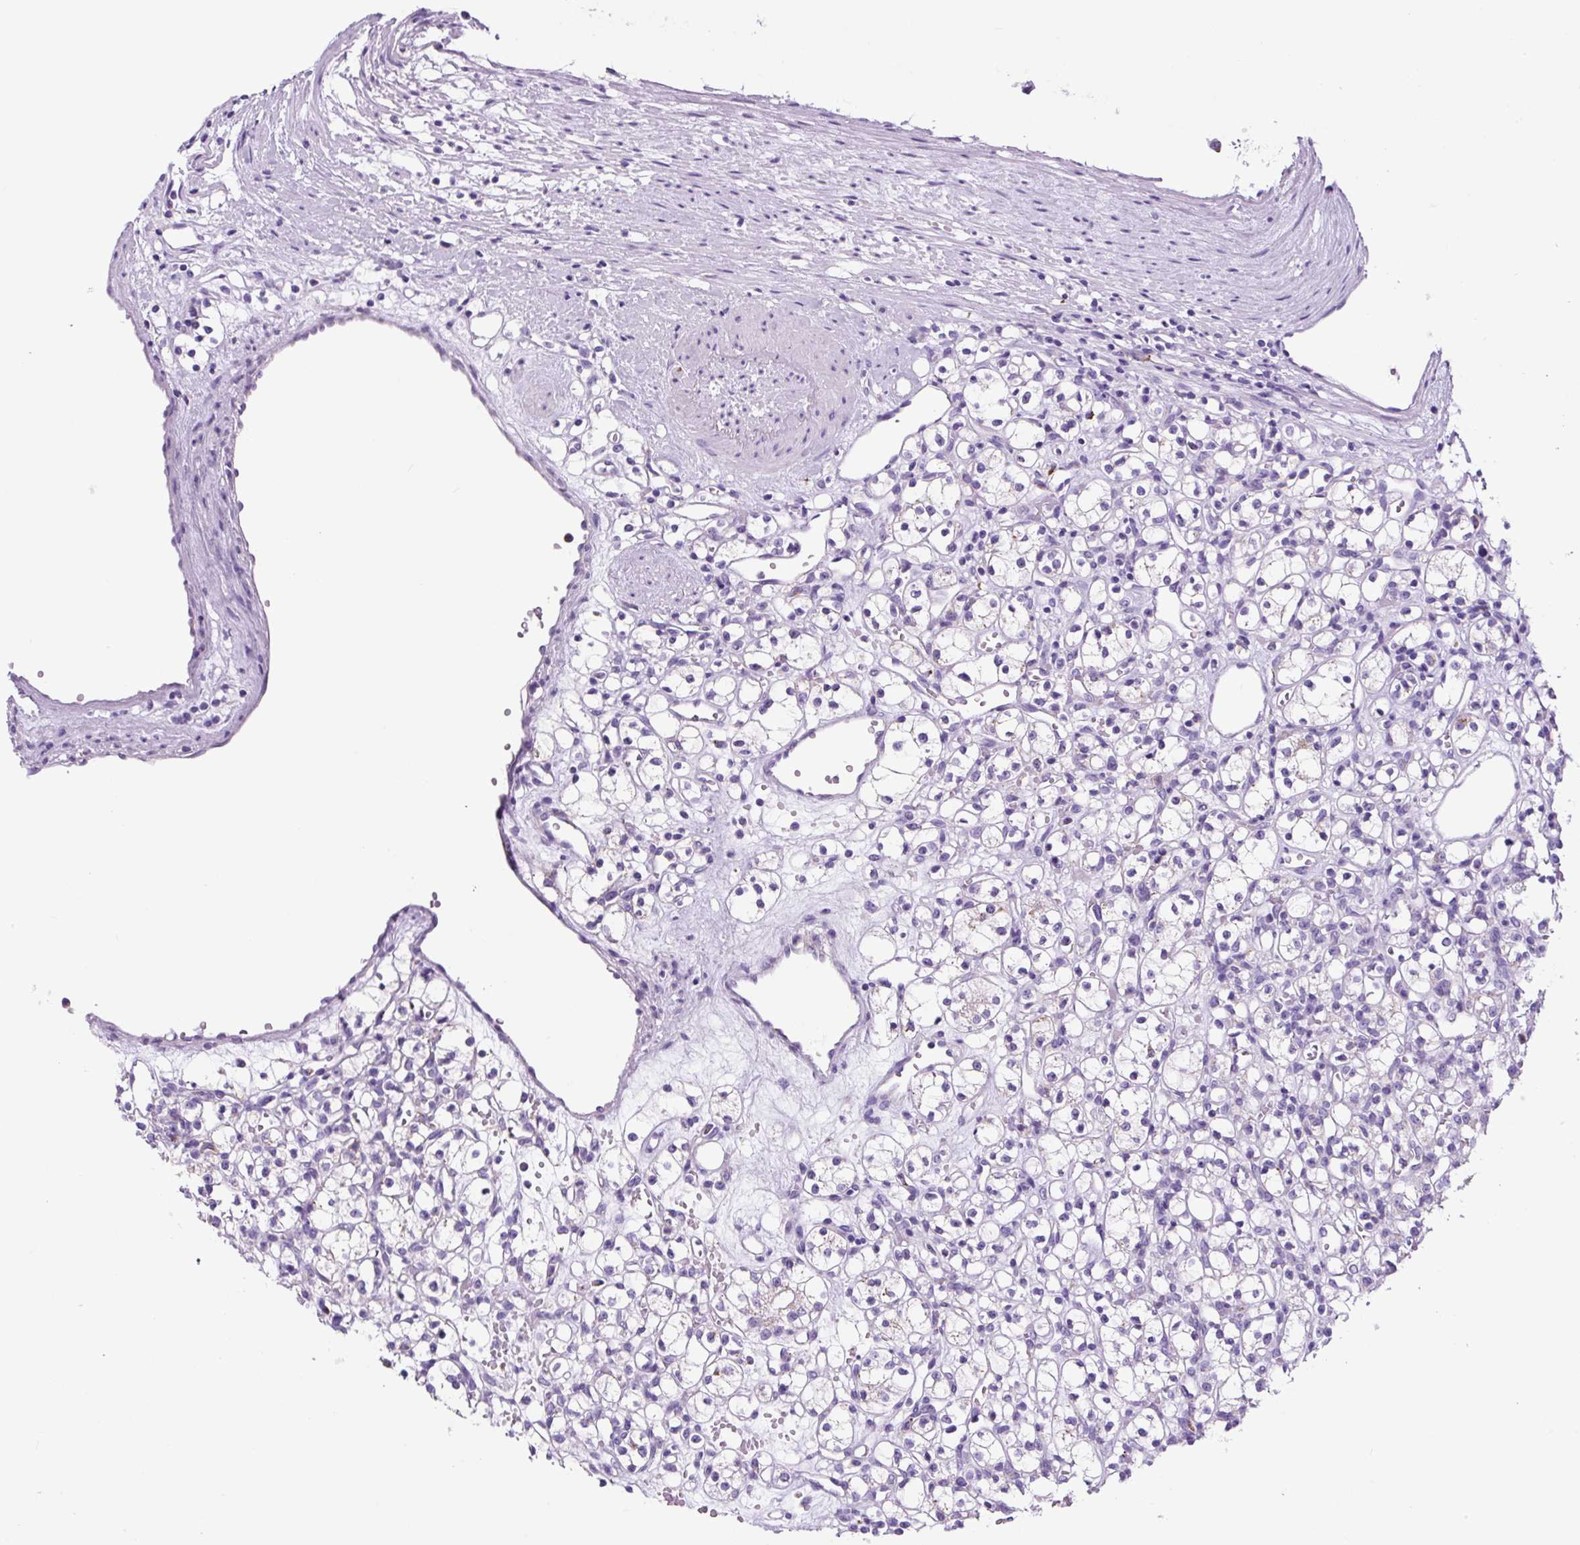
{"staining": {"intensity": "negative", "quantity": "none", "location": "none"}, "tissue": "renal cancer", "cell_type": "Tumor cells", "image_type": "cancer", "snomed": [{"axis": "morphology", "description": "Adenocarcinoma, NOS"}, {"axis": "topography", "description": "Kidney"}], "caption": "Immunohistochemical staining of renal adenocarcinoma reveals no significant expression in tumor cells.", "gene": "LCN10", "patient": {"sex": "female", "age": 59}}